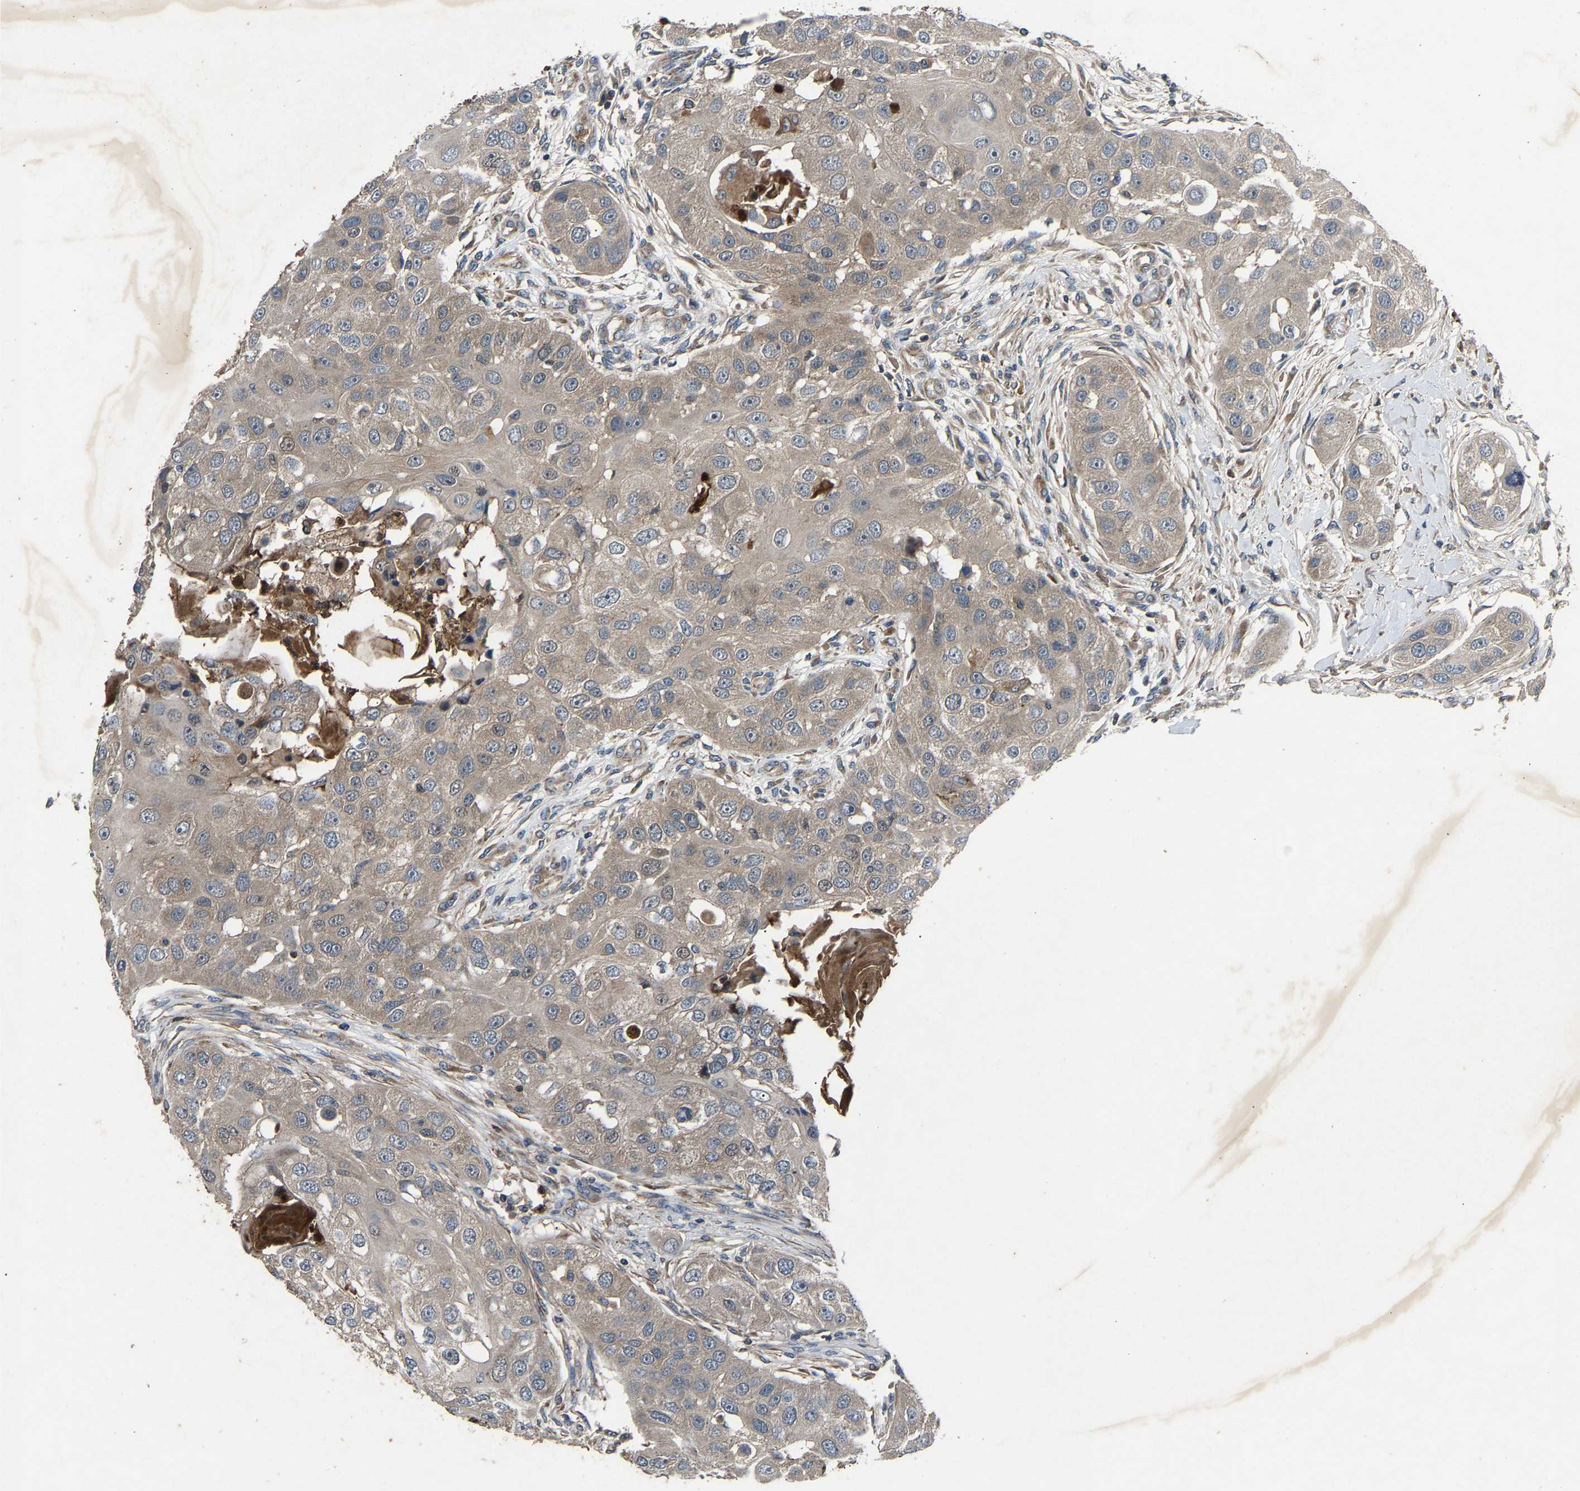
{"staining": {"intensity": "negative", "quantity": "none", "location": "none"}, "tissue": "head and neck cancer", "cell_type": "Tumor cells", "image_type": "cancer", "snomed": [{"axis": "morphology", "description": "Normal tissue, NOS"}, {"axis": "morphology", "description": "Squamous cell carcinoma, NOS"}, {"axis": "topography", "description": "Skeletal muscle"}, {"axis": "topography", "description": "Head-Neck"}], "caption": "Immunohistochemistry (IHC) of squamous cell carcinoma (head and neck) exhibits no positivity in tumor cells.", "gene": "PPID", "patient": {"sex": "male", "age": 51}}